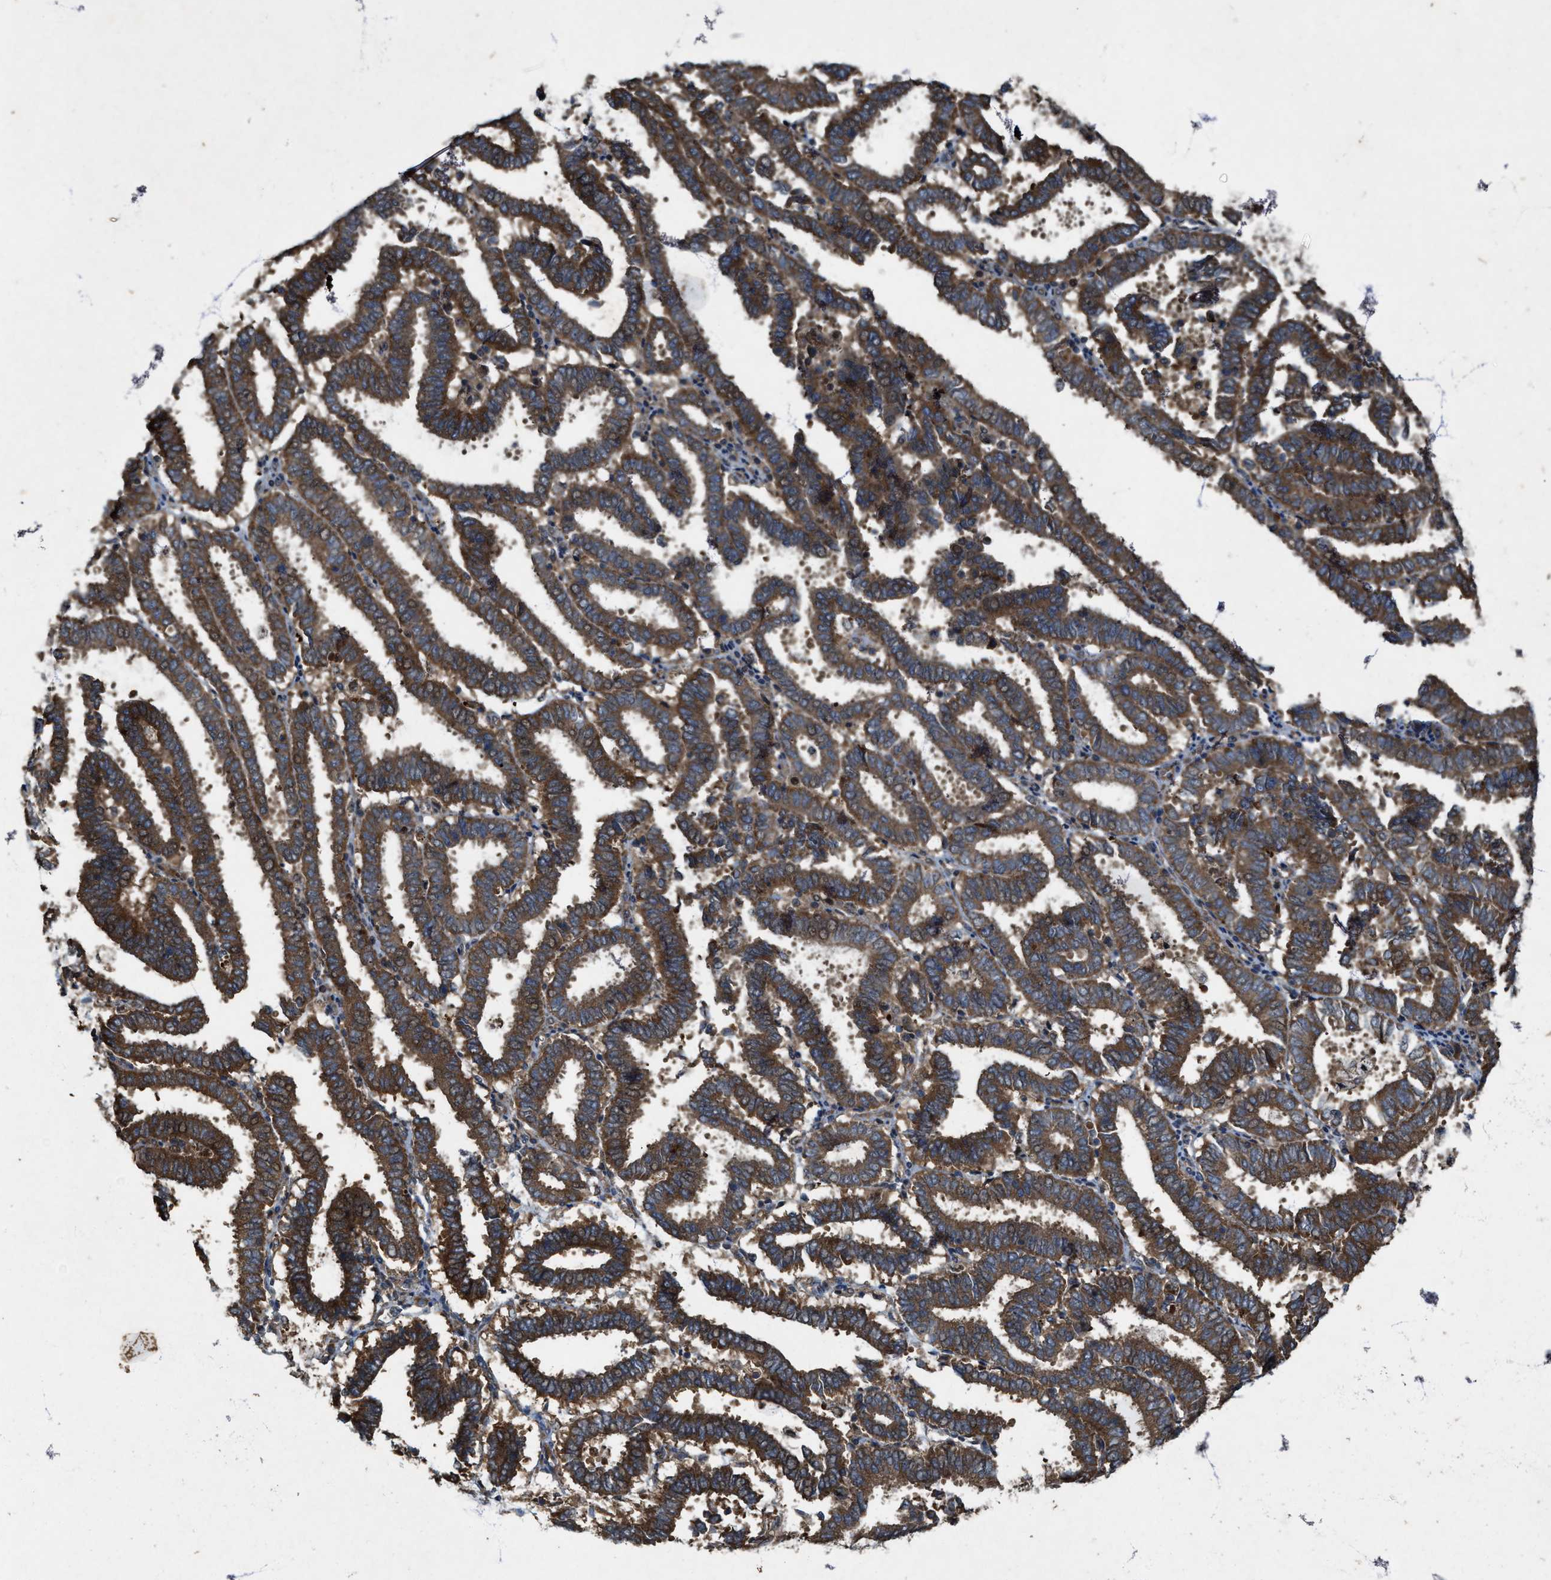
{"staining": {"intensity": "strong", "quantity": ">75%", "location": "cytoplasmic/membranous"}, "tissue": "endometrial cancer", "cell_type": "Tumor cells", "image_type": "cancer", "snomed": [{"axis": "morphology", "description": "Adenocarcinoma, NOS"}, {"axis": "topography", "description": "Uterus"}], "caption": "Immunohistochemical staining of adenocarcinoma (endometrial) exhibits high levels of strong cytoplasmic/membranous staining in approximately >75% of tumor cells.", "gene": "PDP2", "patient": {"sex": "female", "age": 83}}